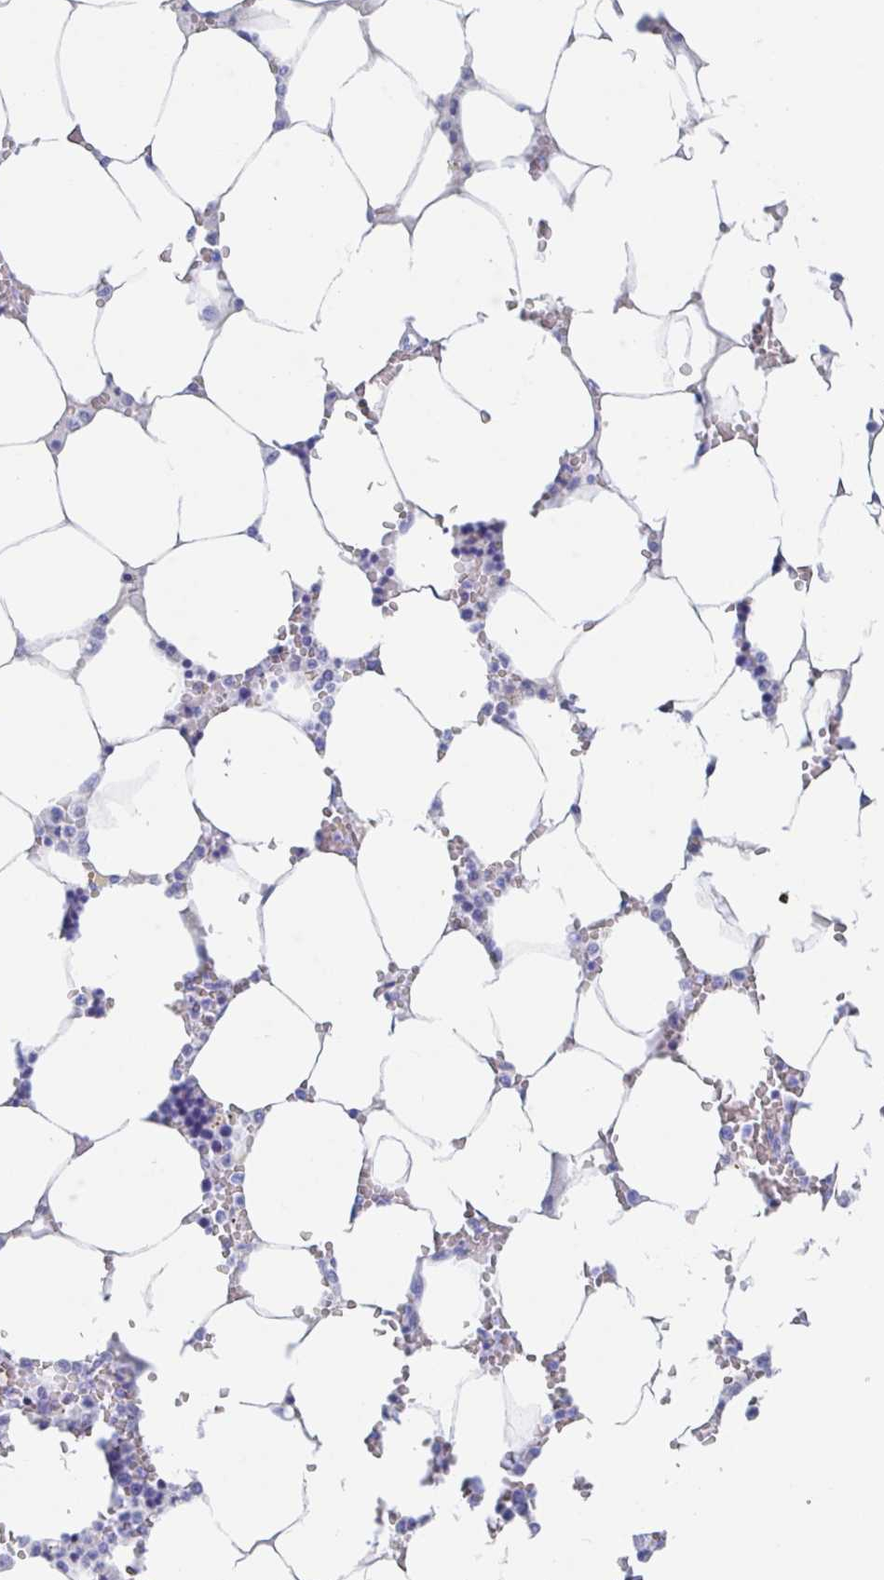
{"staining": {"intensity": "negative", "quantity": "none", "location": "none"}, "tissue": "bone marrow", "cell_type": "Hematopoietic cells", "image_type": "normal", "snomed": [{"axis": "morphology", "description": "Normal tissue, NOS"}, {"axis": "topography", "description": "Bone marrow"}], "caption": "This image is of benign bone marrow stained with IHC to label a protein in brown with the nuclei are counter-stained blue. There is no staining in hematopoietic cells. (DAB IHC with hematoxylin counter stain).", "gene": "DMBT1", "patient": {"sex": "male", "age": 64}}